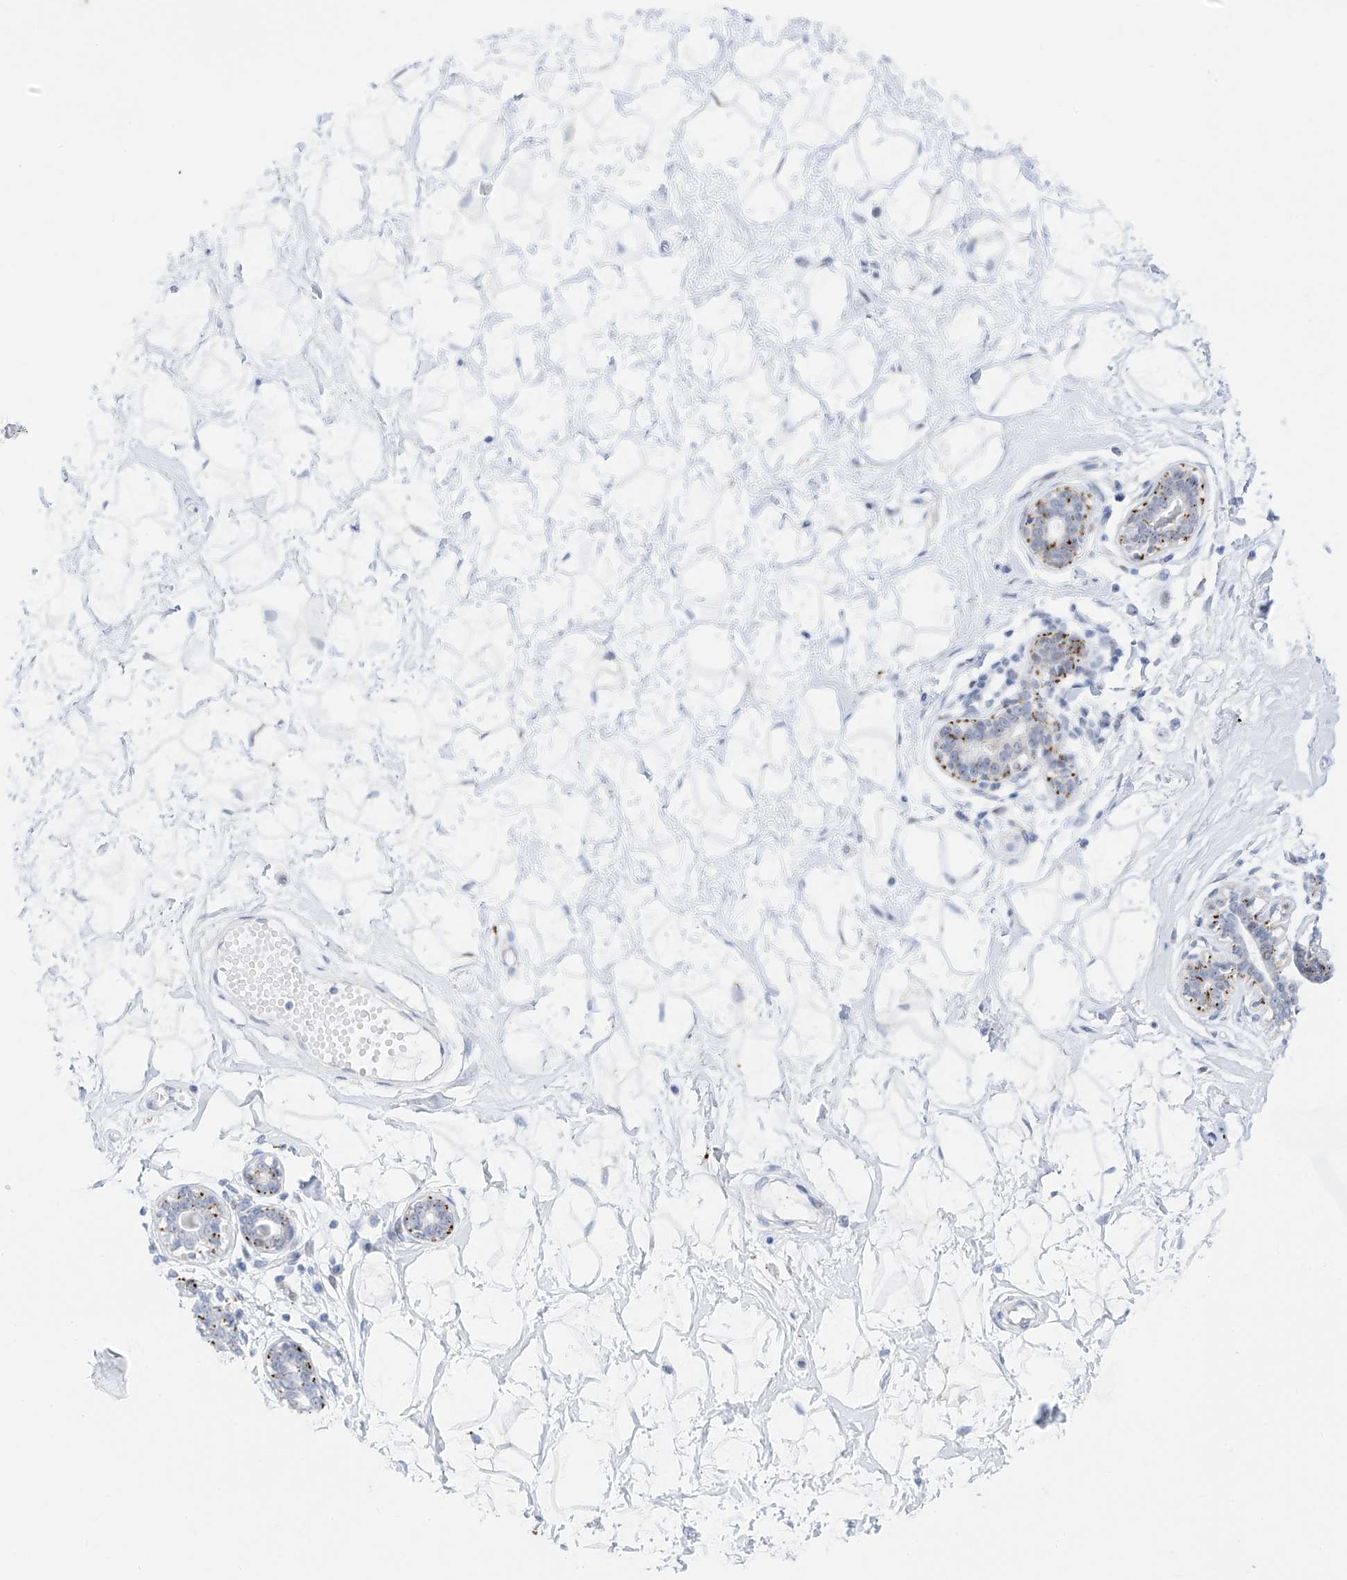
{"staining": {"intensity": "negative", "quantity": "none", "location": "none"}, "tissue": "breast", "cell_type": "Adipocytes", "image_type": "normal", "snomed": [{"axis": "morphology", "description": "Normal tissue, NOS"}, {"axis": "morphology", "description": "Adenoma, NOS"}, {"axis": "topography", "description": "Breast"}], "caption": "Immunohistochemical staining of normal breast exhibits no significant staining in adipocytes. (Brightfield microscopy of DAB immunohistochemistry at high magnification).", "gene": "PSPH", "patient": {"sex": "female", "age": 23}}